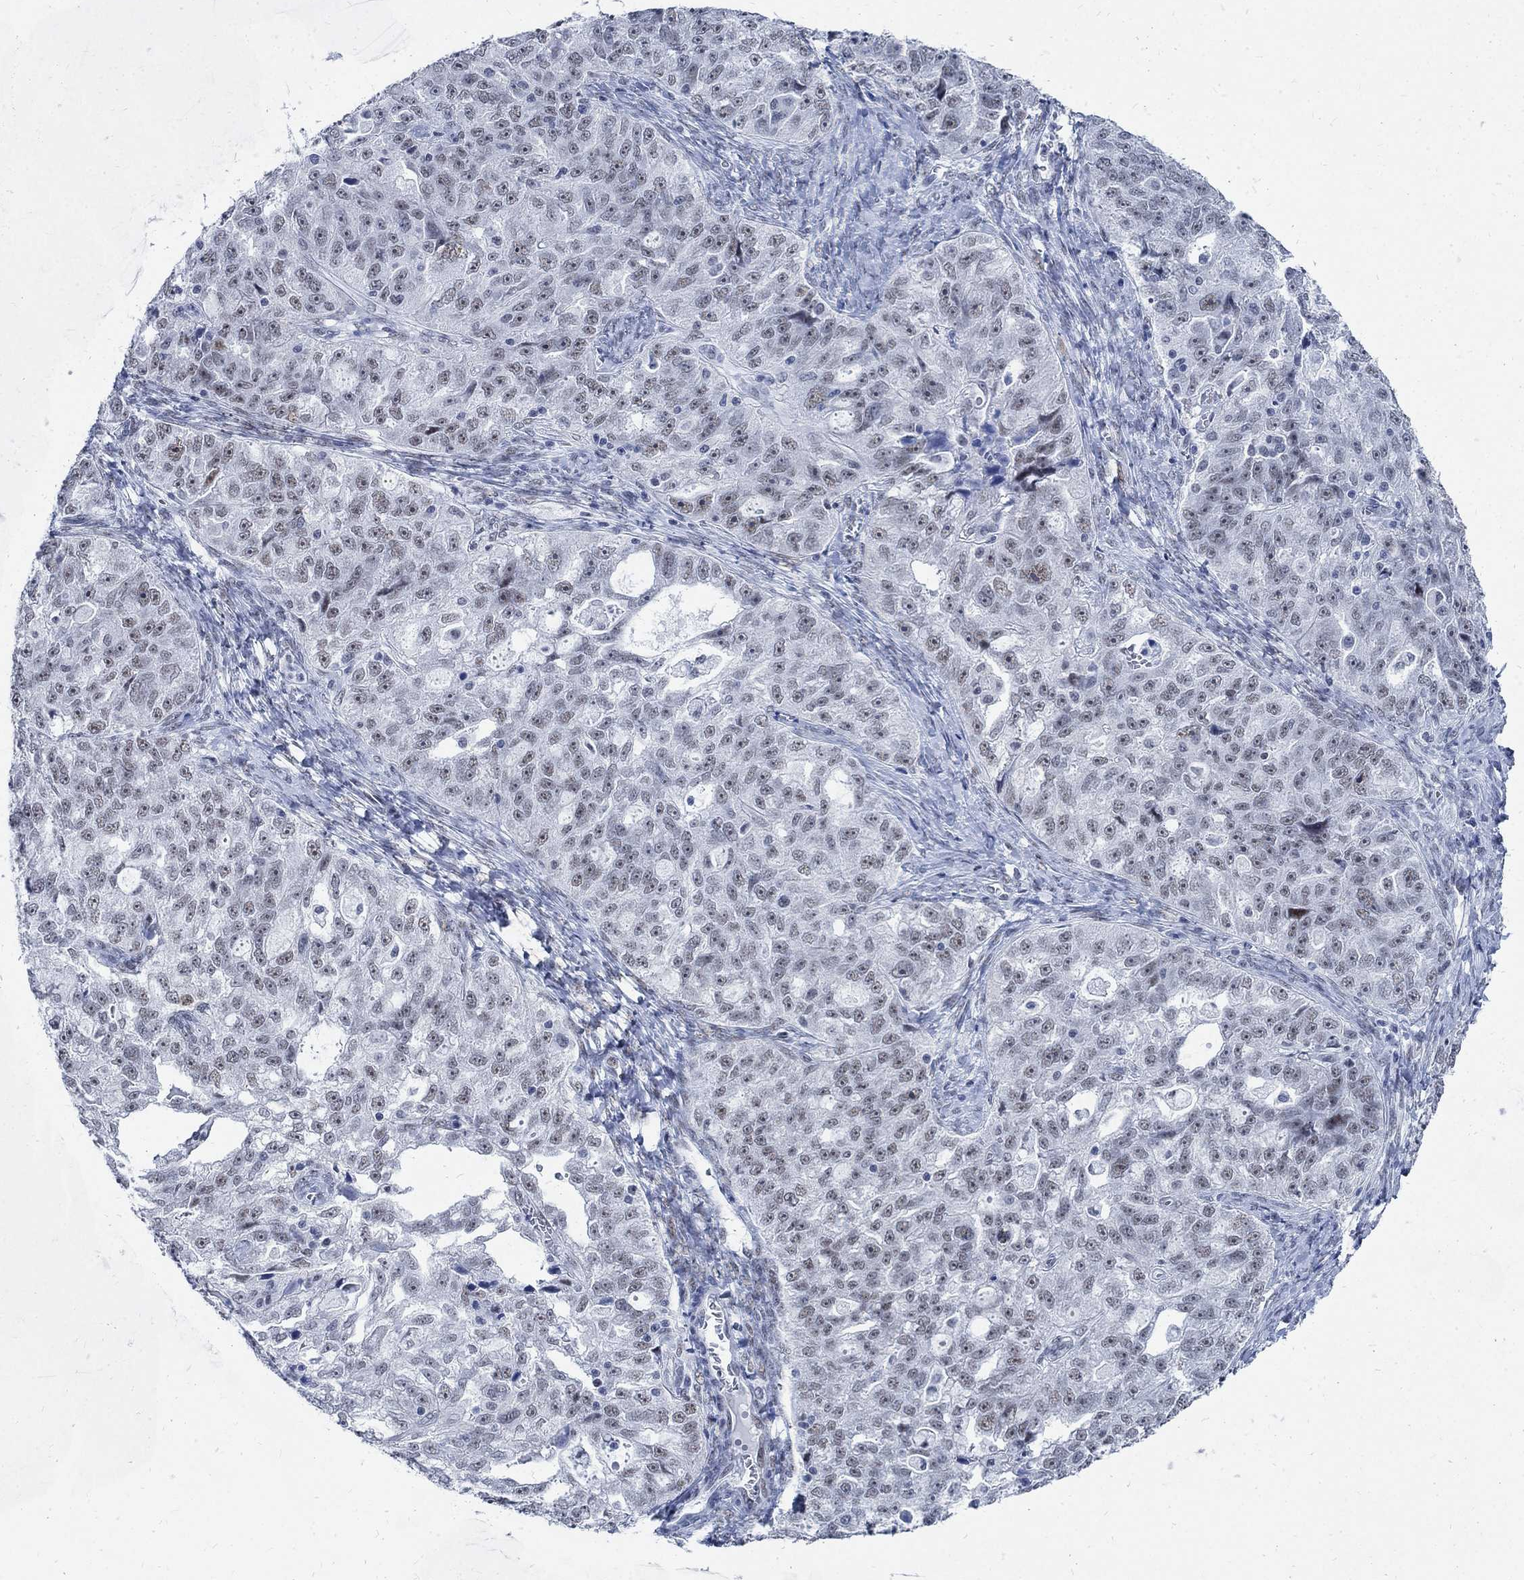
{"staining": {"intensity": "weak", "quantity": "<25%", "location": "nuclear"}, "tissue": "ovarian cancer", "cell_type": "Tumor cells", "image_type": "cancer", "snomed": [{"axis": "morphology", "description": "Cystadenocarcinoma, serous, NOS"}, {"axis": "topography", "description": "Ovary"}], "caption": "An IHC histopathology image of ovarian cancer is shown. There is no staining in tumor cells of ovarian cancer. (Stains: DAB immunohistochemistry (IHC) with hematoxylin counter stain, Microscopy: brightfield microscopy at high magnification).", "gene": "DLK1", "patient": {"sex": "female", "age": 51}}